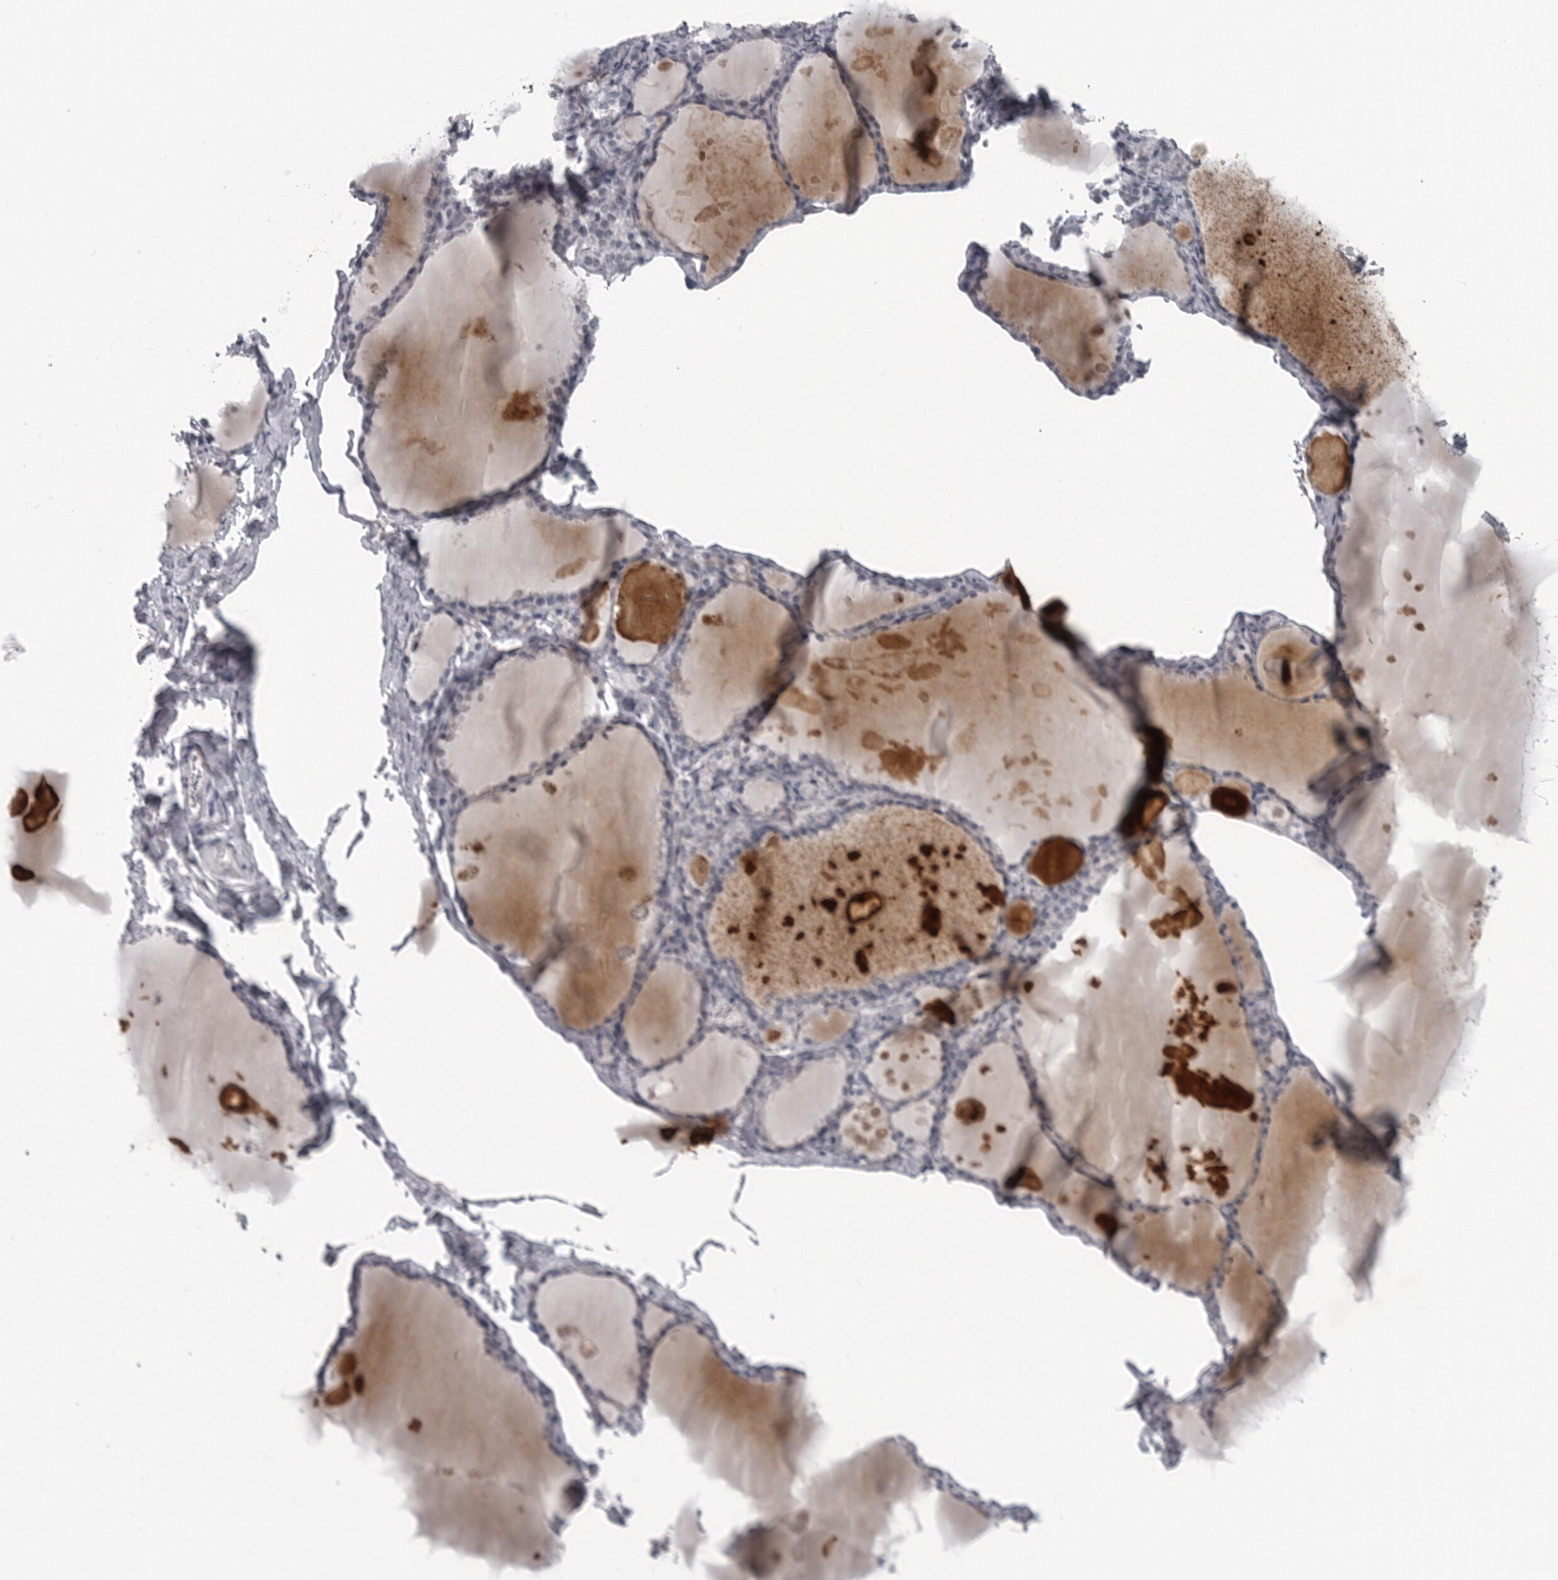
{"staining": {"intensity": "negative", "quantity": "none", "location": "none"}, "tissue": "thyroid gland", "cell_type": "Glandular cells", "image_type": "normal", "snomed": [{"axis": "morphology", "description": "Normal tissue, NOS"}, {"axis": "topography", "description": "Thyroid gland"}], "caption": "The image reveals no staining of glandular cells in unremarkable thyroid gland.", "gene": "LYSMD1", "patient": {"sex": "male", "age": 56}}